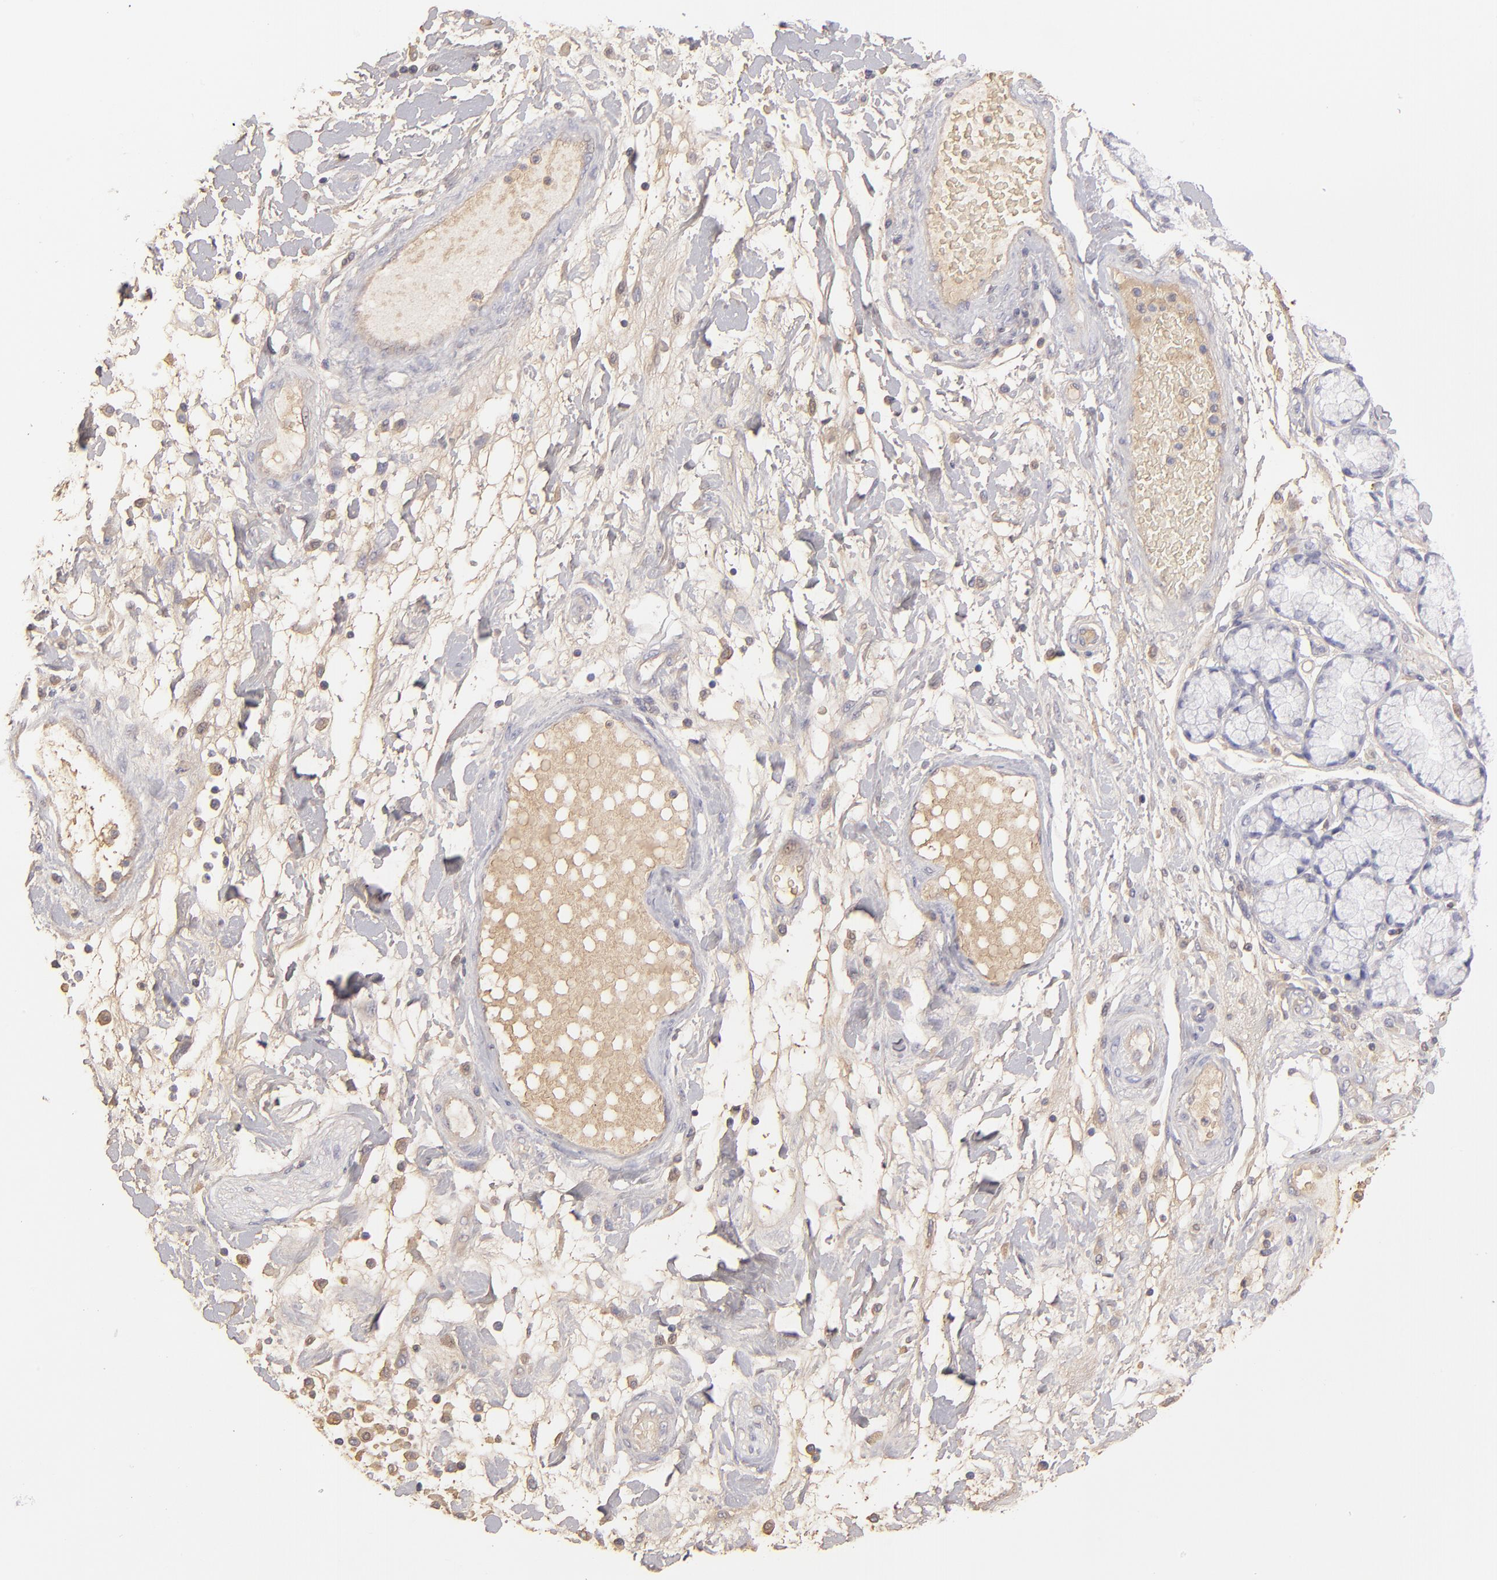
{"staining": {"intensity": "negative", "quantity": "none", "location": "none"}, "tissue": "pancreatic cancer", "cell_type": "Tumor cells", "image_type": "cancer", "snomed": [{"axis": "morphology", "description": "Adenocarcinoma, NOS"}, {"axis": "morphology", "description": "Adenocarcinoma, metastatic, NOS"}, {"axis": "topography", "description": "Lymph node"}, {"axis": "topography", "description": "Pancreas"}, {"axis": "topography", "description": "Duodenum"}], "caption": "There is no significant positivity in tumor cells of pancreatic cancer.", "gene": "ABCC4", "patient": {"sex": "female", "age": 64}}